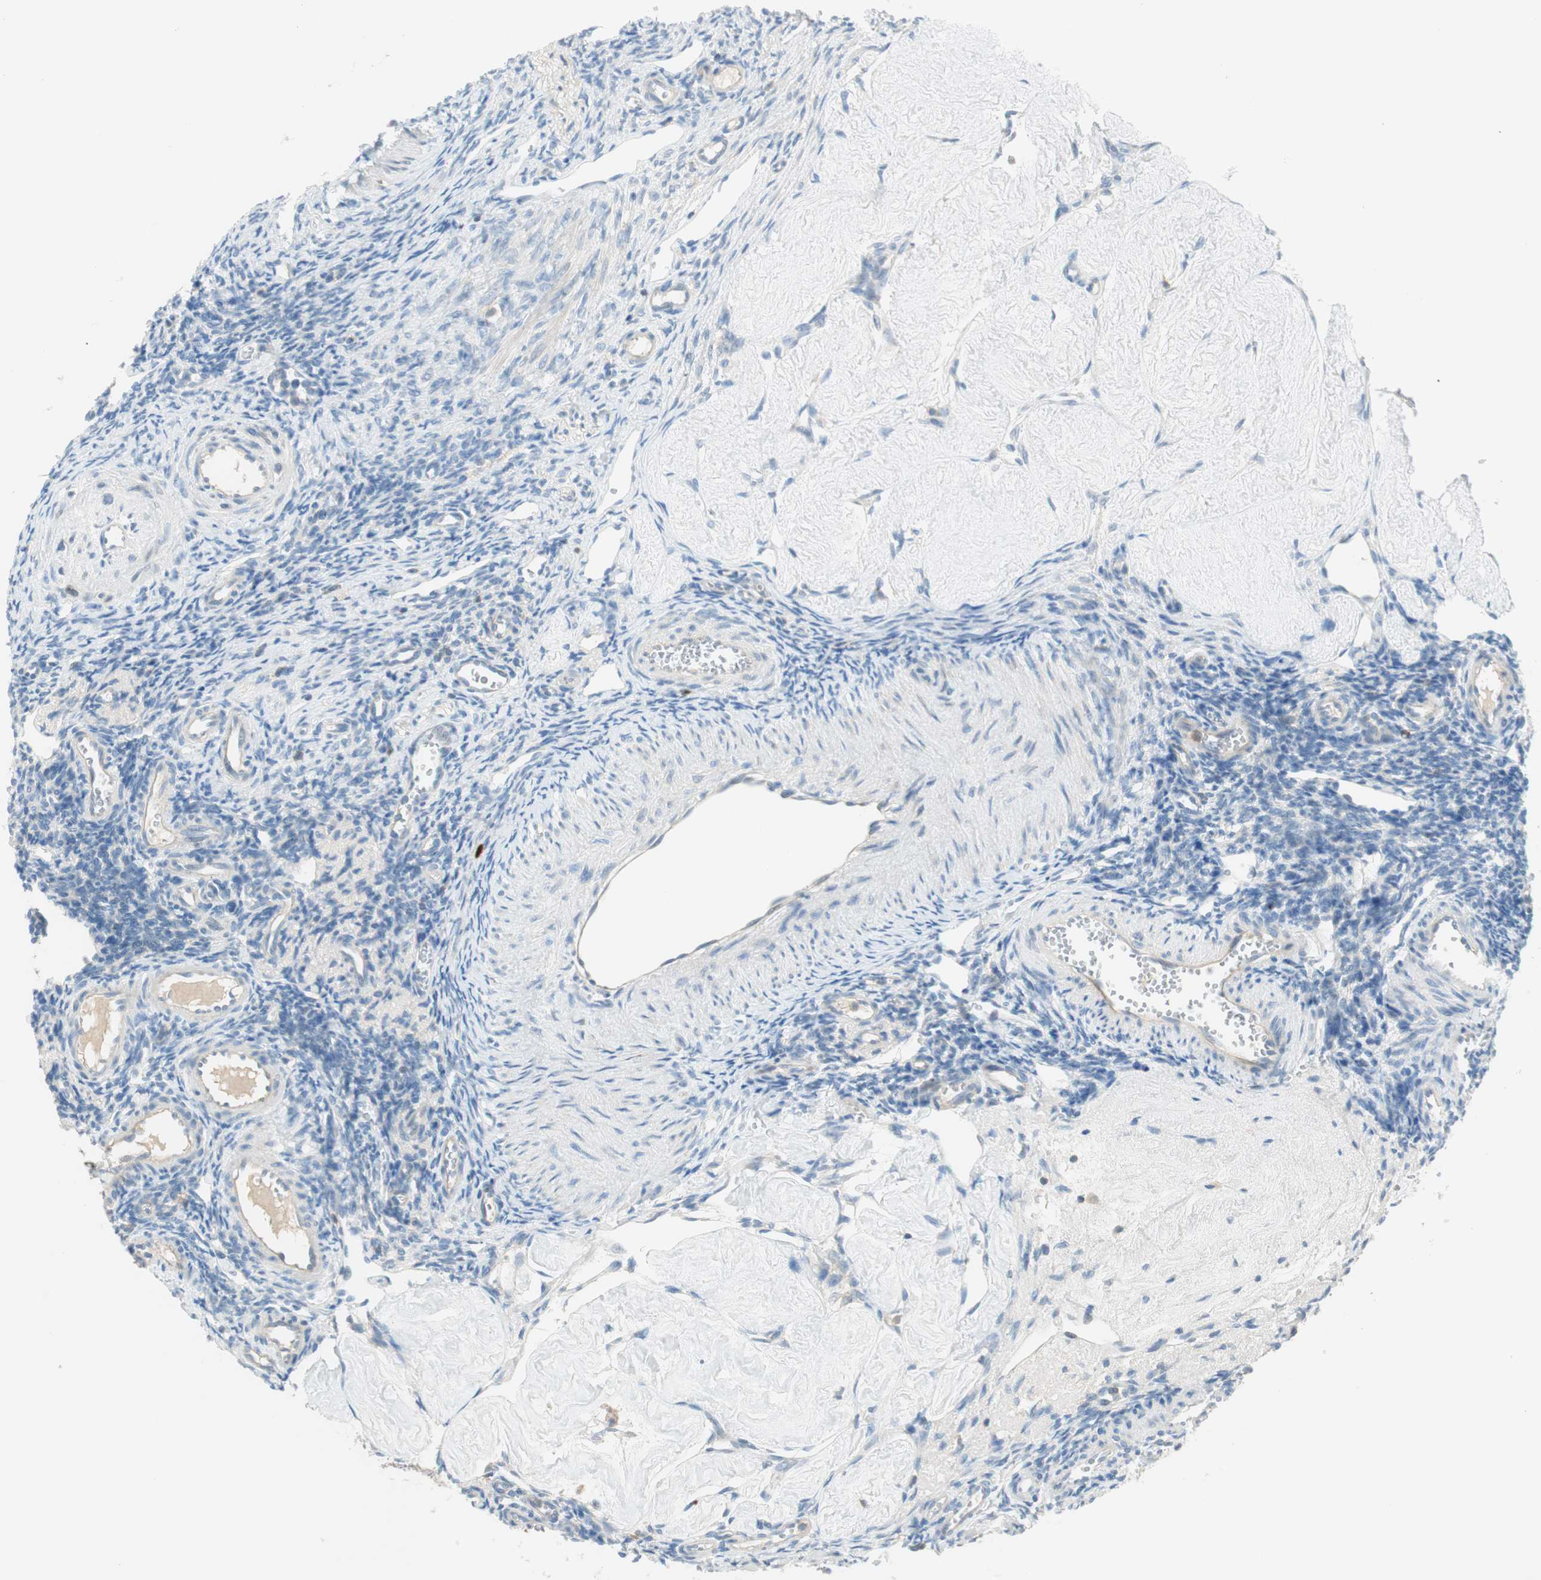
{"staining": {"intensity": "negative", "quantity": "none", "location": "none"}, "tissue": "ovary", "cell_type": "Follicle cells", "image_type": "normal", "snomed": [{"axis": "morphology", "description": "Normal tissue, NOS"}, {"axis": "topography", "description": "Ovary"}], "caption": "Ovary was stained to show a protein in brown. There is no significant positivity in follicle cells. (Stains: DAB immunohistochemistry with hematoxylin counter stain, Microscopy: brightfield microscopy at high magnification).", "gene": "PTTG1", "patient": {"sex": "female", "age": 33}}